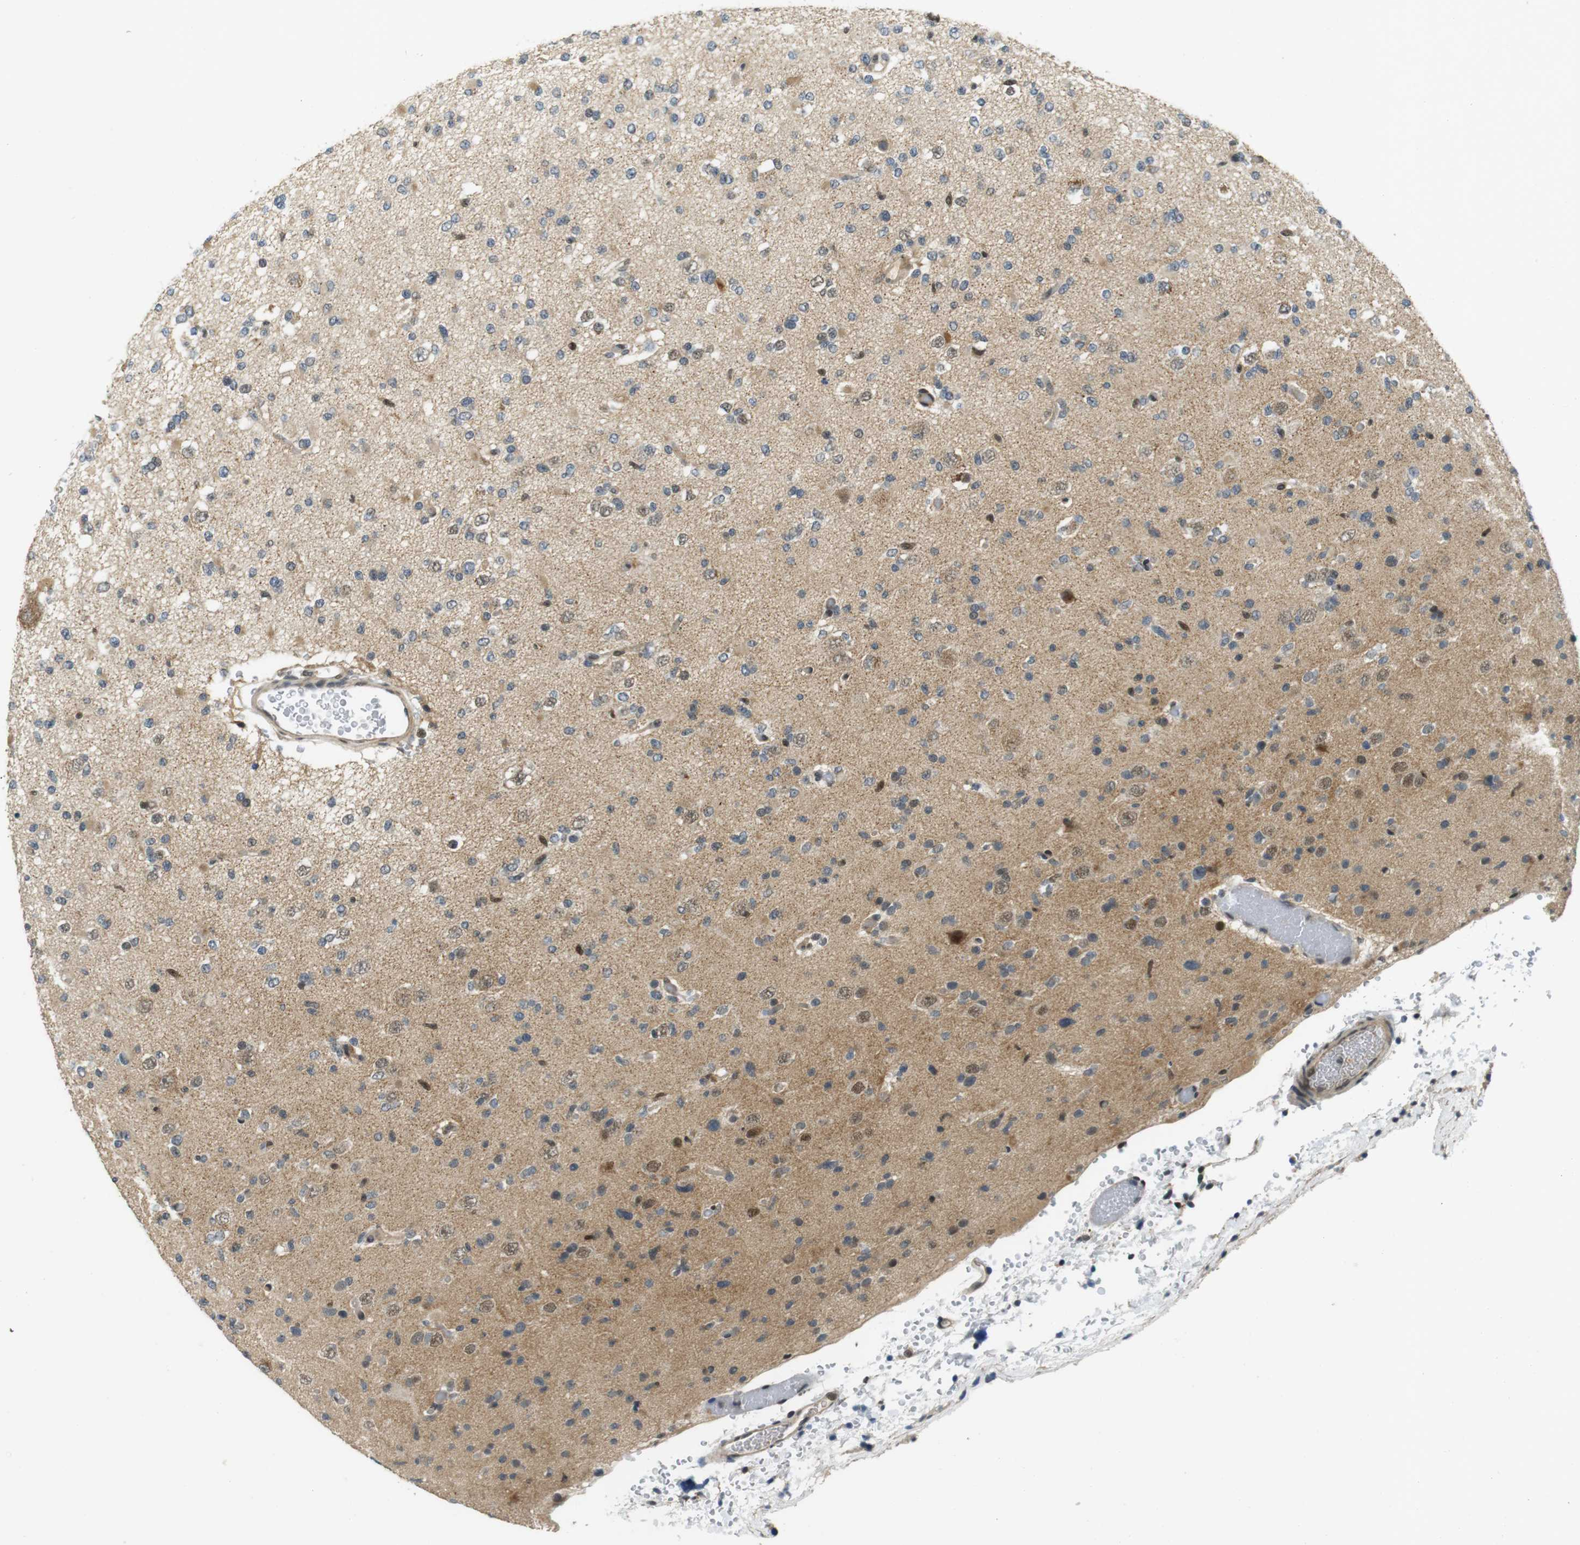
{"staining": {"intensity": "weak", "quantity": "<25%", "location": "nuclear"}, "tissue": "glioma", "cell_type": "Tumor cells", "image_type": "cancer", "snomed": [{"axis": "morphology", "description": "Glioma, malignant, Low grade"}, {"axis": "topography", "description": "Brain"}], "caption": "Tumor cells show no significant staining in low-grade glioma (malignant).", "gene": "BRD4", "patient": {"sex": "female", "age": 22}}